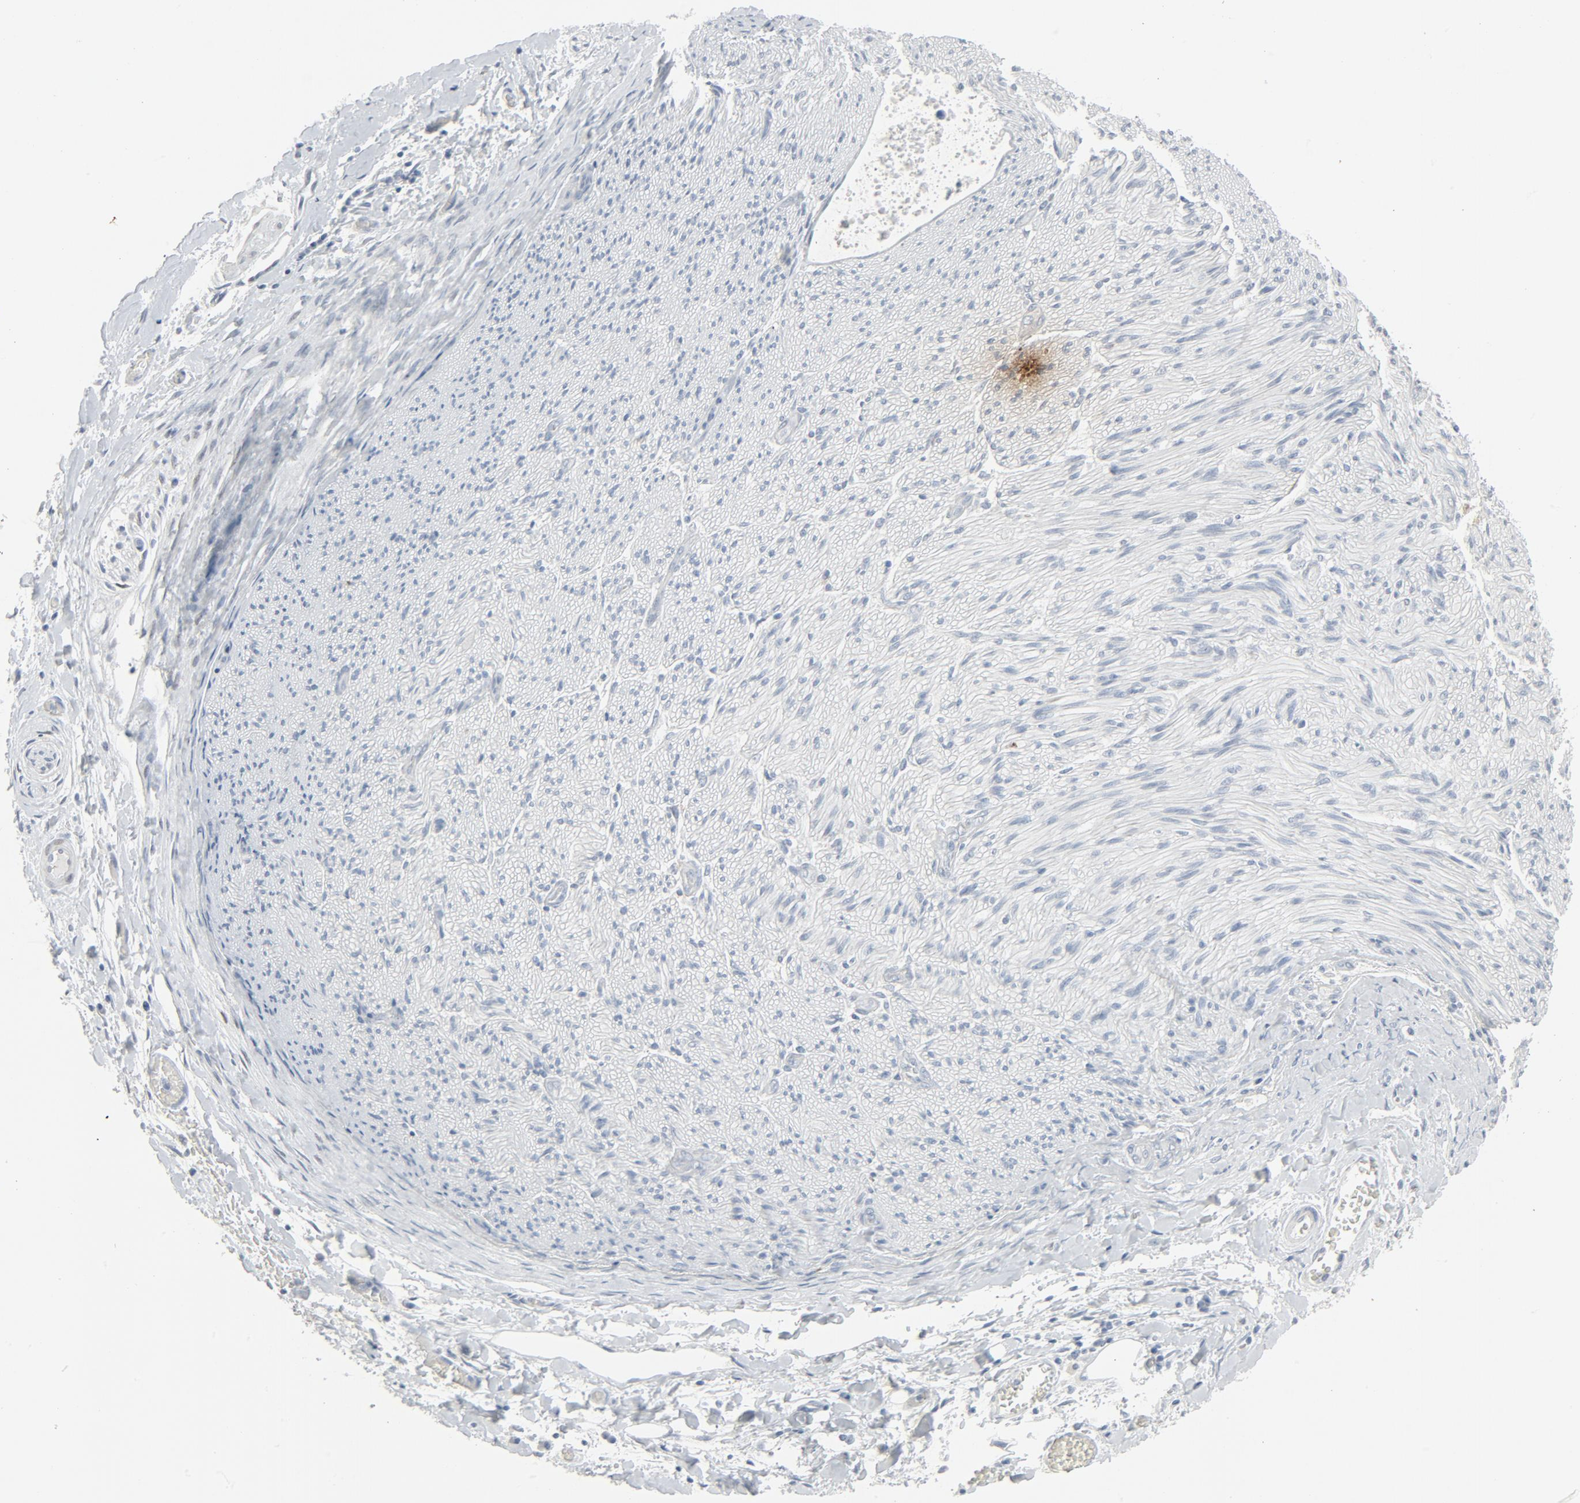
{"staining": {"intensity": "weak", "quantity": "<25%", "location": "cytoplasmic/membranous"}, "tissue": "liver cancer", "cell_type": "Tumor cells", "image_type": "cancer", "snomed": [{"axis": "morphology", "description": "Cholangiocarcinoma"}, {"axis": "topography", "description": "Liver"}], "caption": "Tumor cells are negative for protein expression in human liver cholangiocarcinoma.", "gene": "FGFR3", "patient": {"sex": "male", "age": 58}}